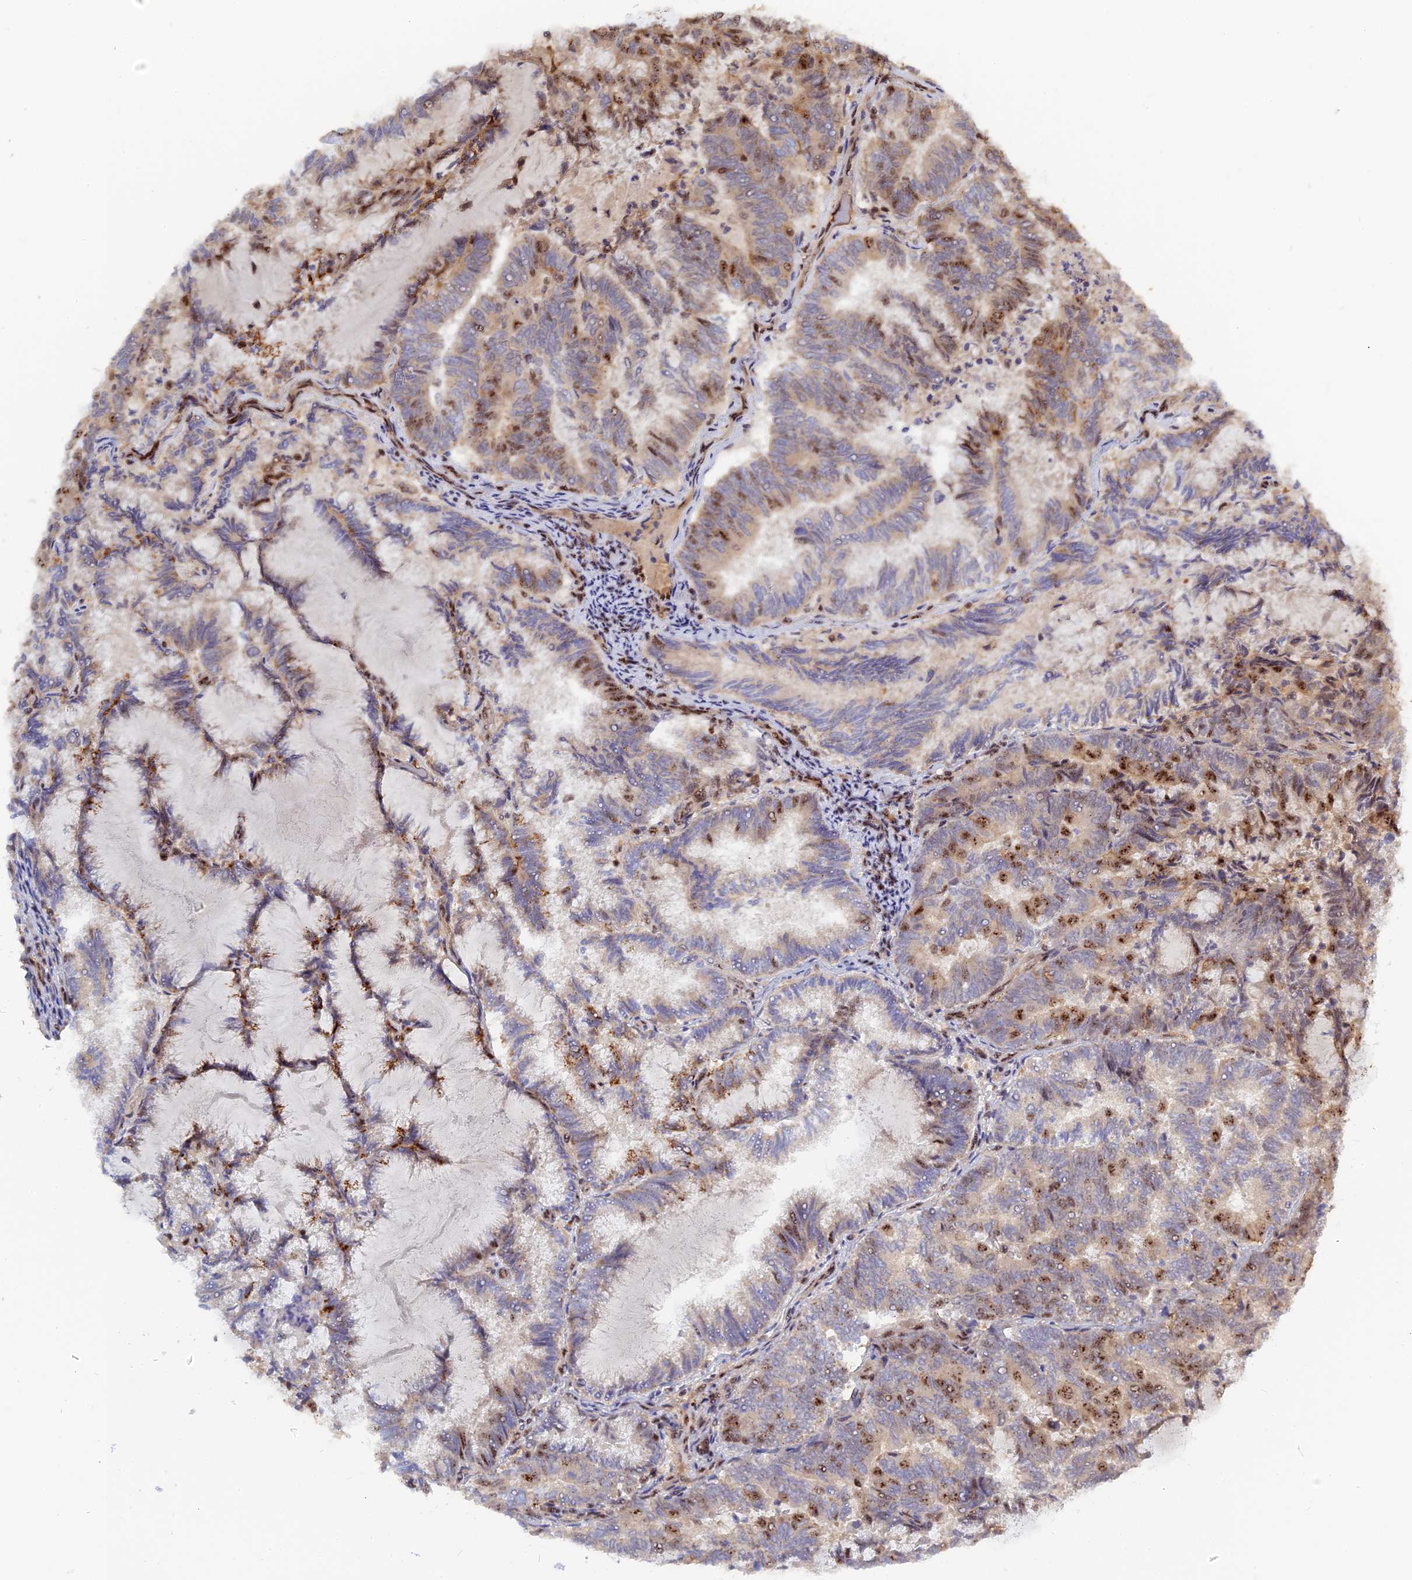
{"staining": {"intensity": "moderate", "quantity": "25%-75%", "location": "nuclear"}, "tissue": "endometrial cancer", "cell_type": "Tumor cells", "image_type": "cancer", "snomed": [{"axis": "morphology", "description": "Adenocarcinoma, NOS"}, {"axis": "topography", "description": "Endometrium"}], "caption": "The histopathology image shows a brown stain indicating the presence of a protein in the nuclear of tumor cells in adenocarcinoma (endometrial).", "gene": "TAB1", "patient": {"sex": "female", "age": 80}}